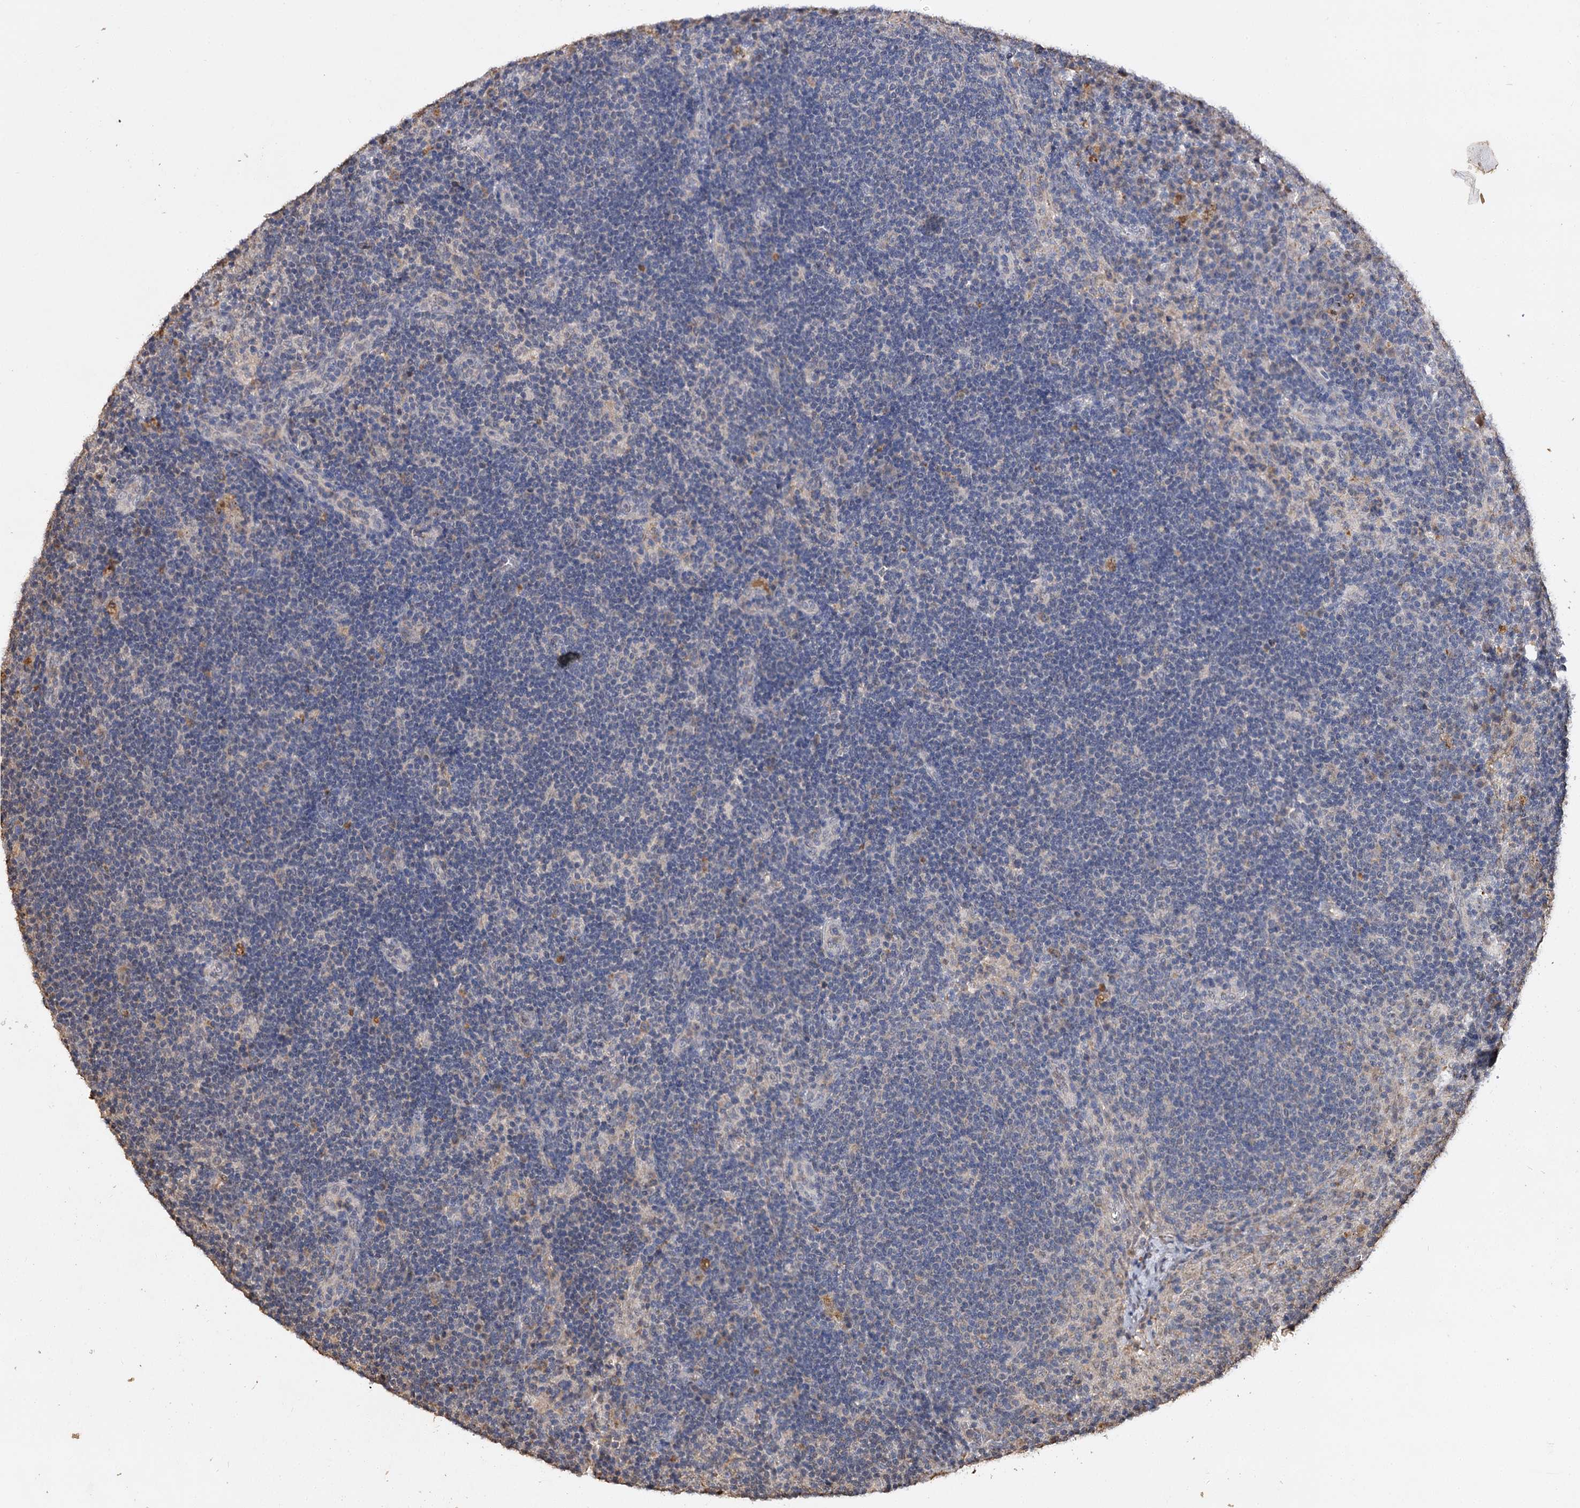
{"staining": {"intensity": "negative", "quantity": "none", "location": "none"}, "tissue": "lymph node", "cell_type": "Germinal center cells", "image_type": "normal", "snomed": [{"axis": "morphology", "description": "Normal tissue, NOS"}, {"axis": "topography", "description": "Lymph node"}], "caption": "An IHC micrograph of unremarkable lymph node is shown. There is no staining in germinal center cells of lymph node.", "gene": "ARL13A", "patient": {"sex": "female", "age": 70}}